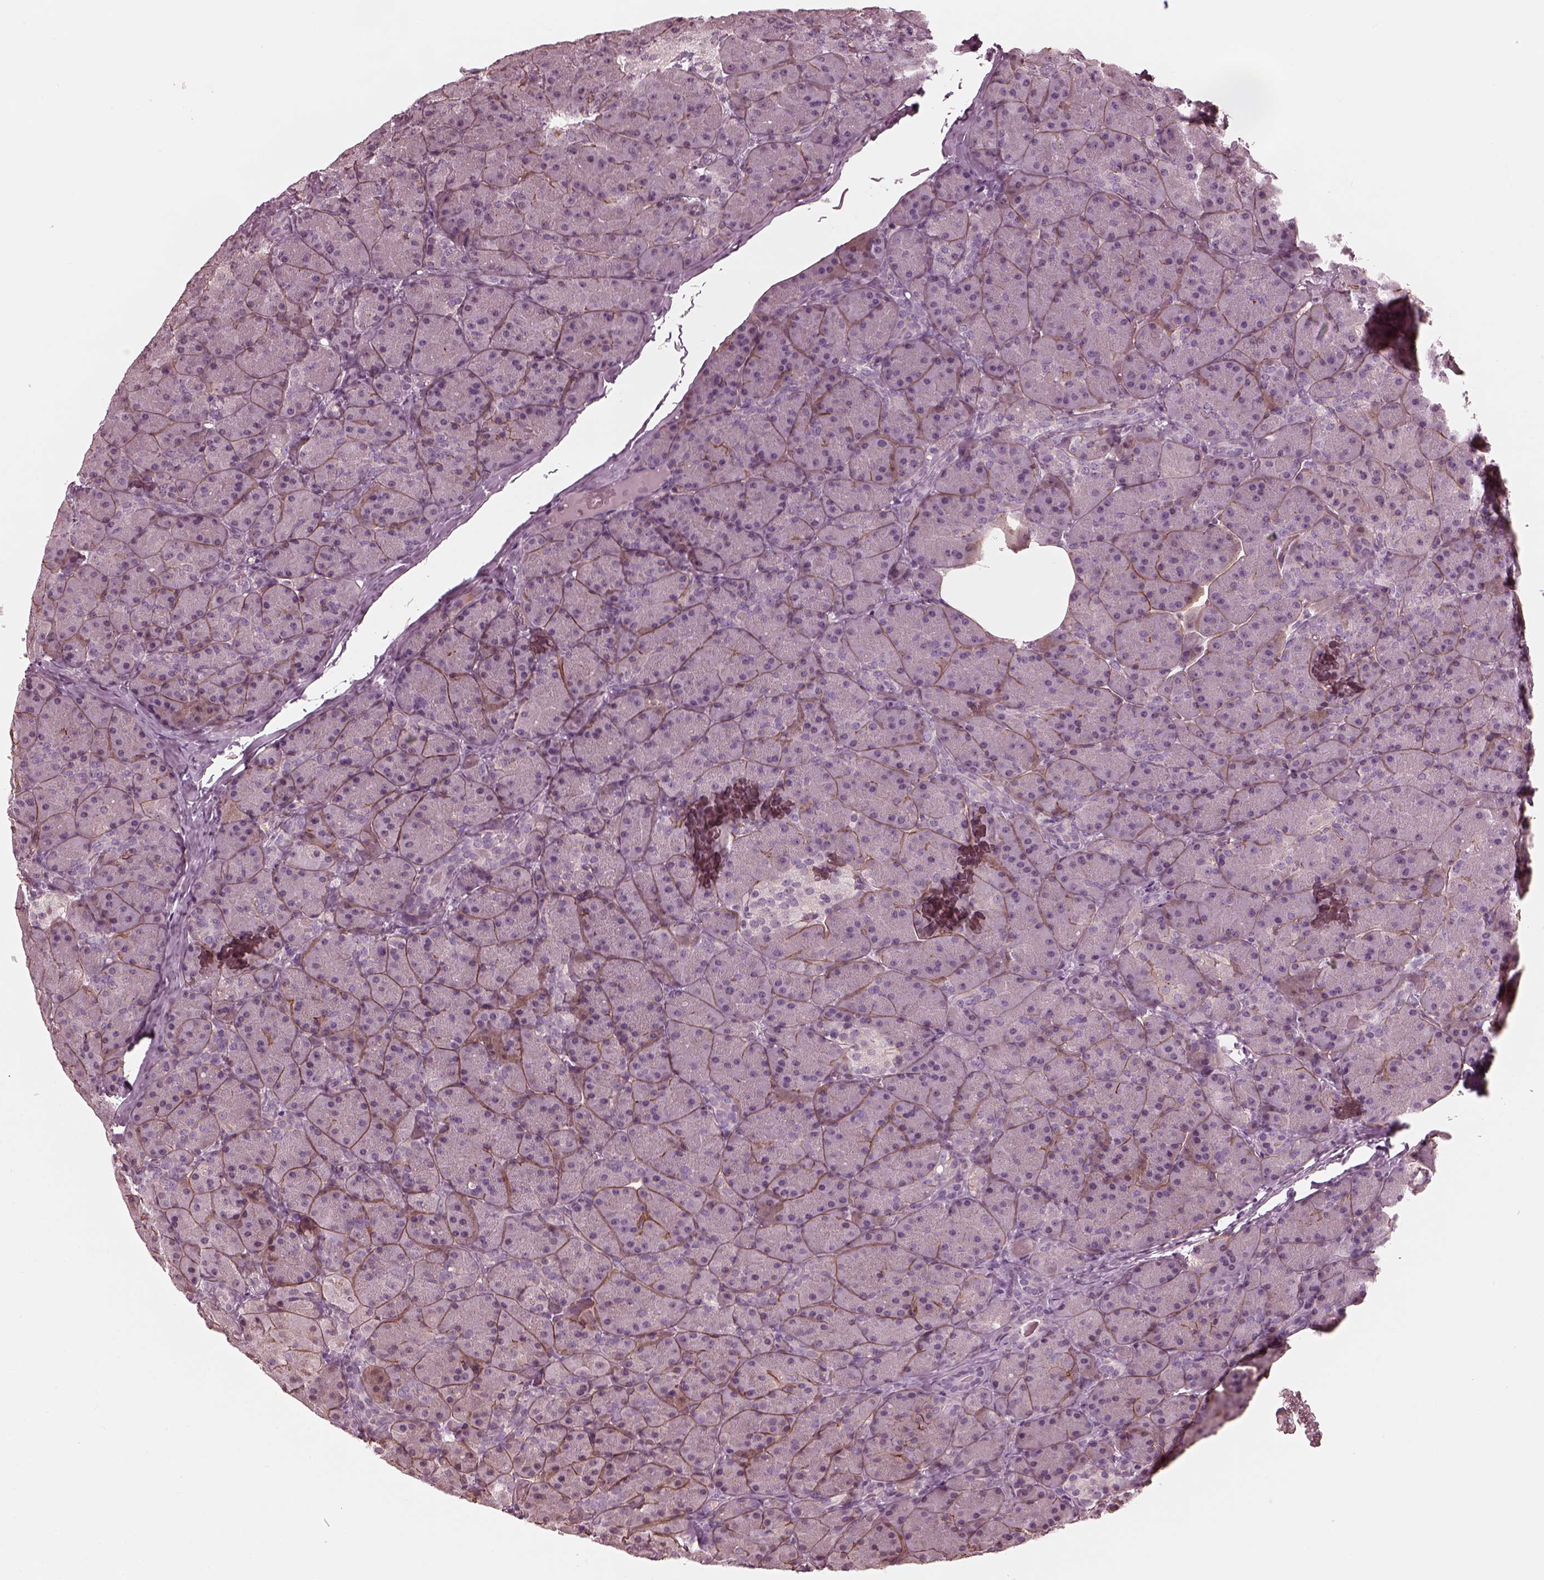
{"staining": {"intensity": "negative", "quantity": "none", "location": "none"}, "tissue": "pancreas", "cell_type": "Exocrine glandular cells", "image_type": "normal", "snomed": [{"axis": "morphology", "description": "Normal tissue, NOS"}, {"axis": "topography", "description": "Pancreas"}], "caption": "DAB (3,3'-diaminobenzidine) immunohistochemical staining of normal human pancreas reveals no significant positivity in exocrine glandular cells.", "gene": "KIF6", "patient": {"sex": "male", "age": 57}}